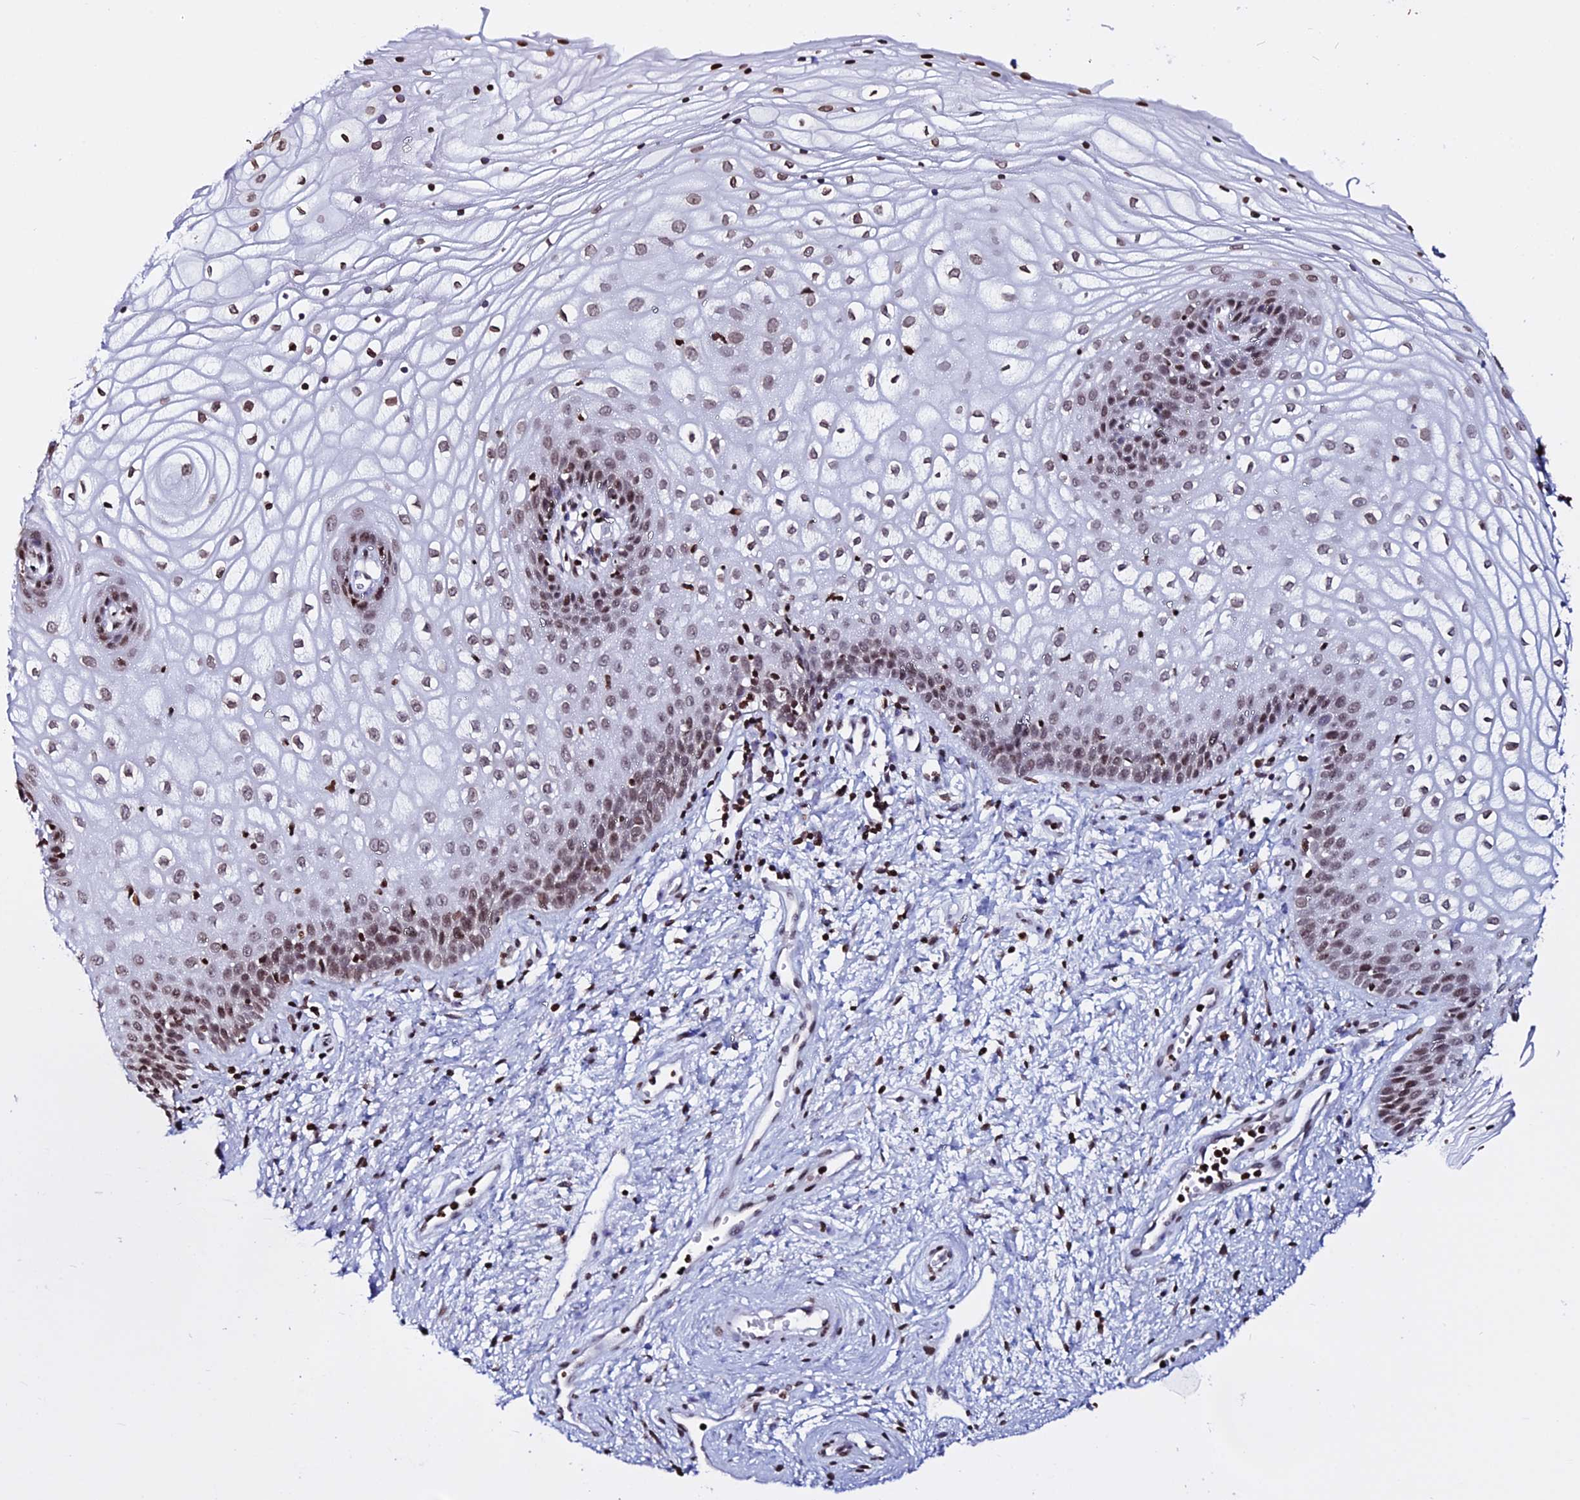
{"staining": {"intensity": "moderate", "quantity": ">75%", "location": "nuclear"}, "tissue": "vagina", "cell_type": "Squamous epithelial cells", "image_type": "normal", "snomed": [{"axis": "morphology", "description": "Normal tissue, NOS"}, {"axis": "topography", "description": "Vagina"}], "caption": "Squamous epithelial cells exhibit medium levels of moderate nuclear expression in about >75% of cells in benign human vagina. (brown staining indicates protein expression, while blue staining denotes nuclei).", "gene": "ENSG00000282988", "patient": {"sex": "female", "age": 34}}